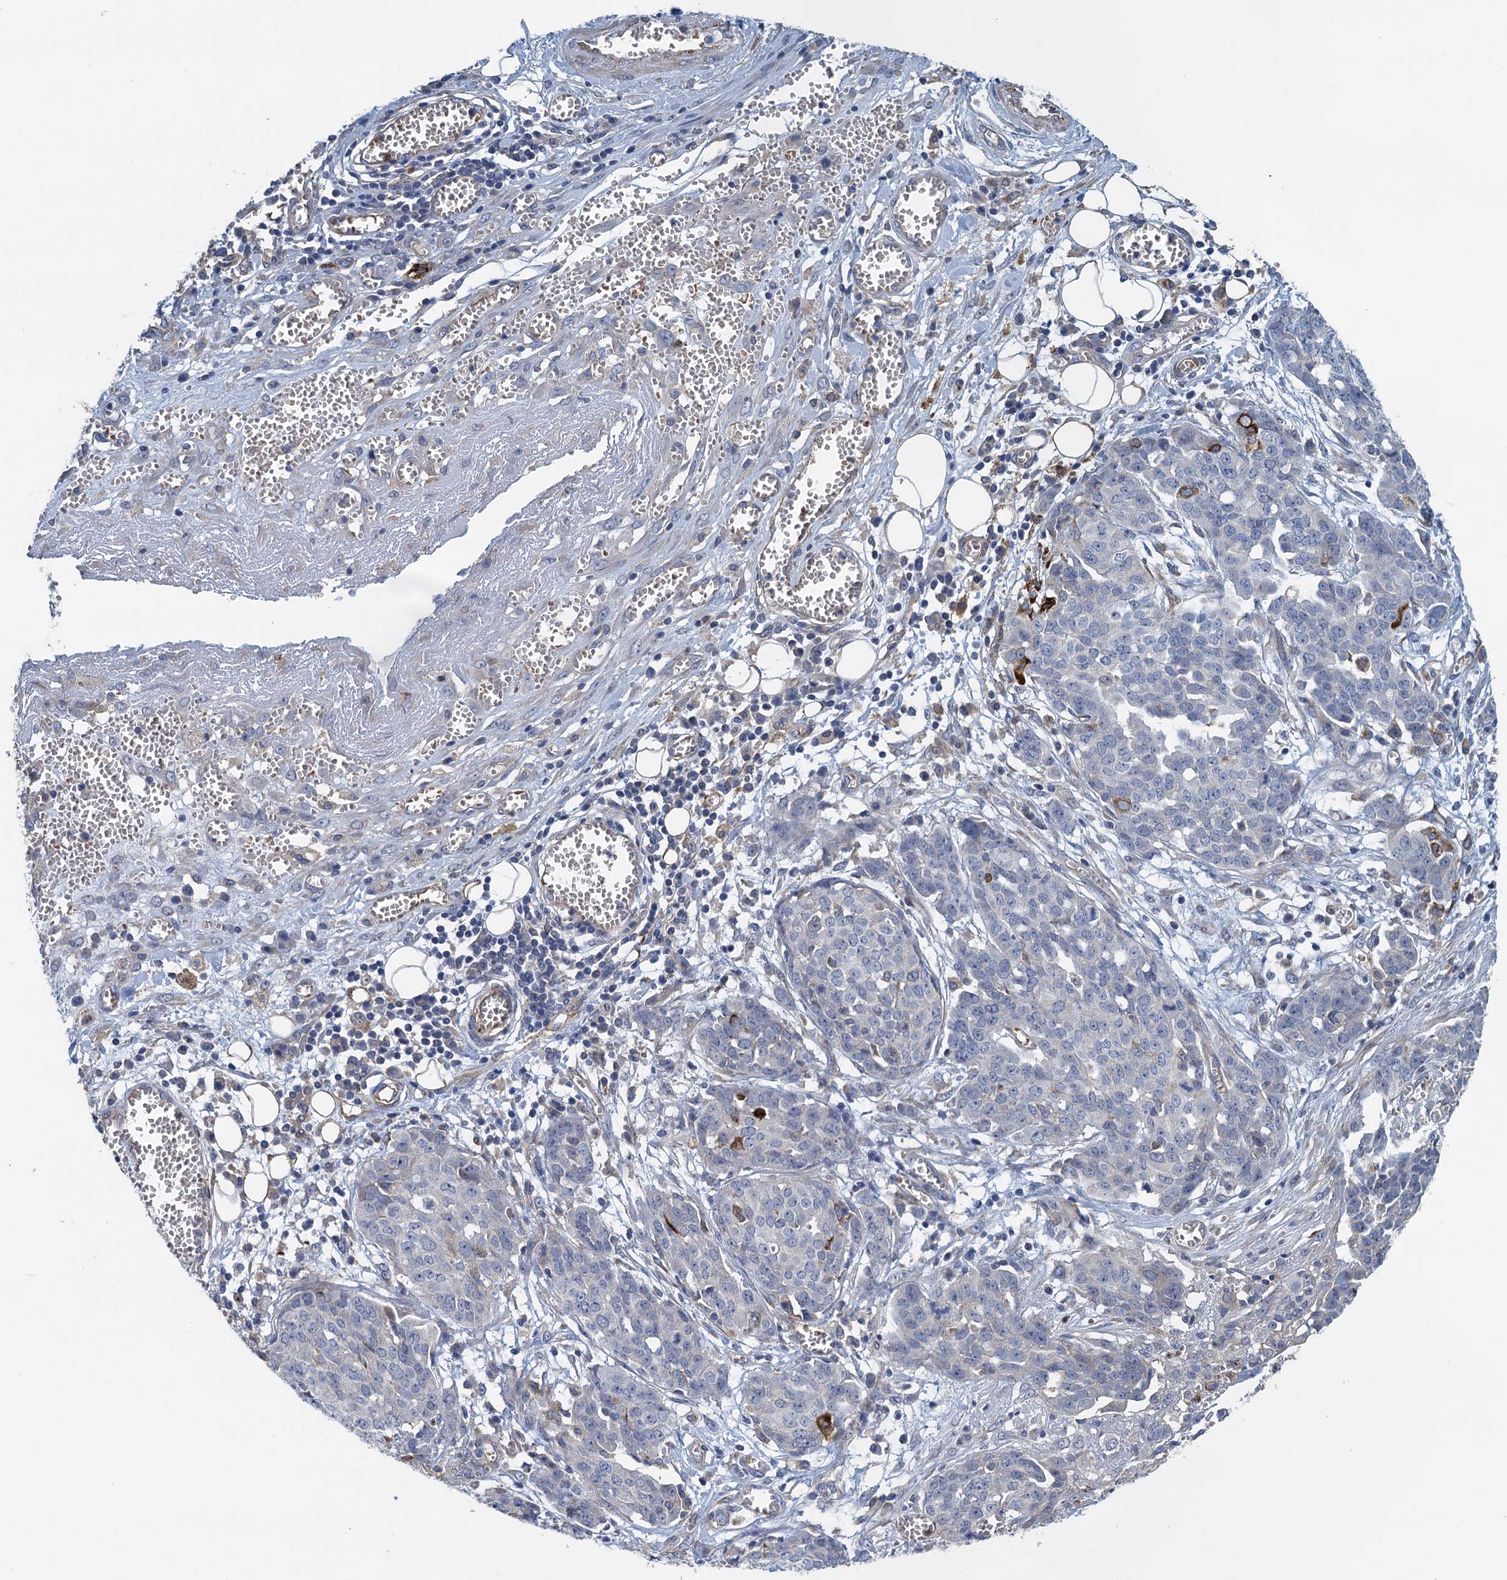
{"staining": {"intensity": "moderate", "quantity": "<25%", "location": "cytoplasmic/membranous"}, "tissue": "ovarian cancer", "cell_type": "Tumor cells", "image_type": "cancer", "snomed": [{"axis": "morphology", "description": "Cystadenocarcinoma, serous, NOS"}, {"axis": "topography", "description": "Soft tissue"}, {"axis": "topography", "description": "Ovary"}], "caption": "This is a histology image of immunohistochemistry (IHC) staining of serous cystadenocarcinoma (ovarian), which shows moderate positivity in the cytoplasmic/membranous of tumor cells.", "gene": "RSAD2", "patient": {"sex": "female", "age": 57}}